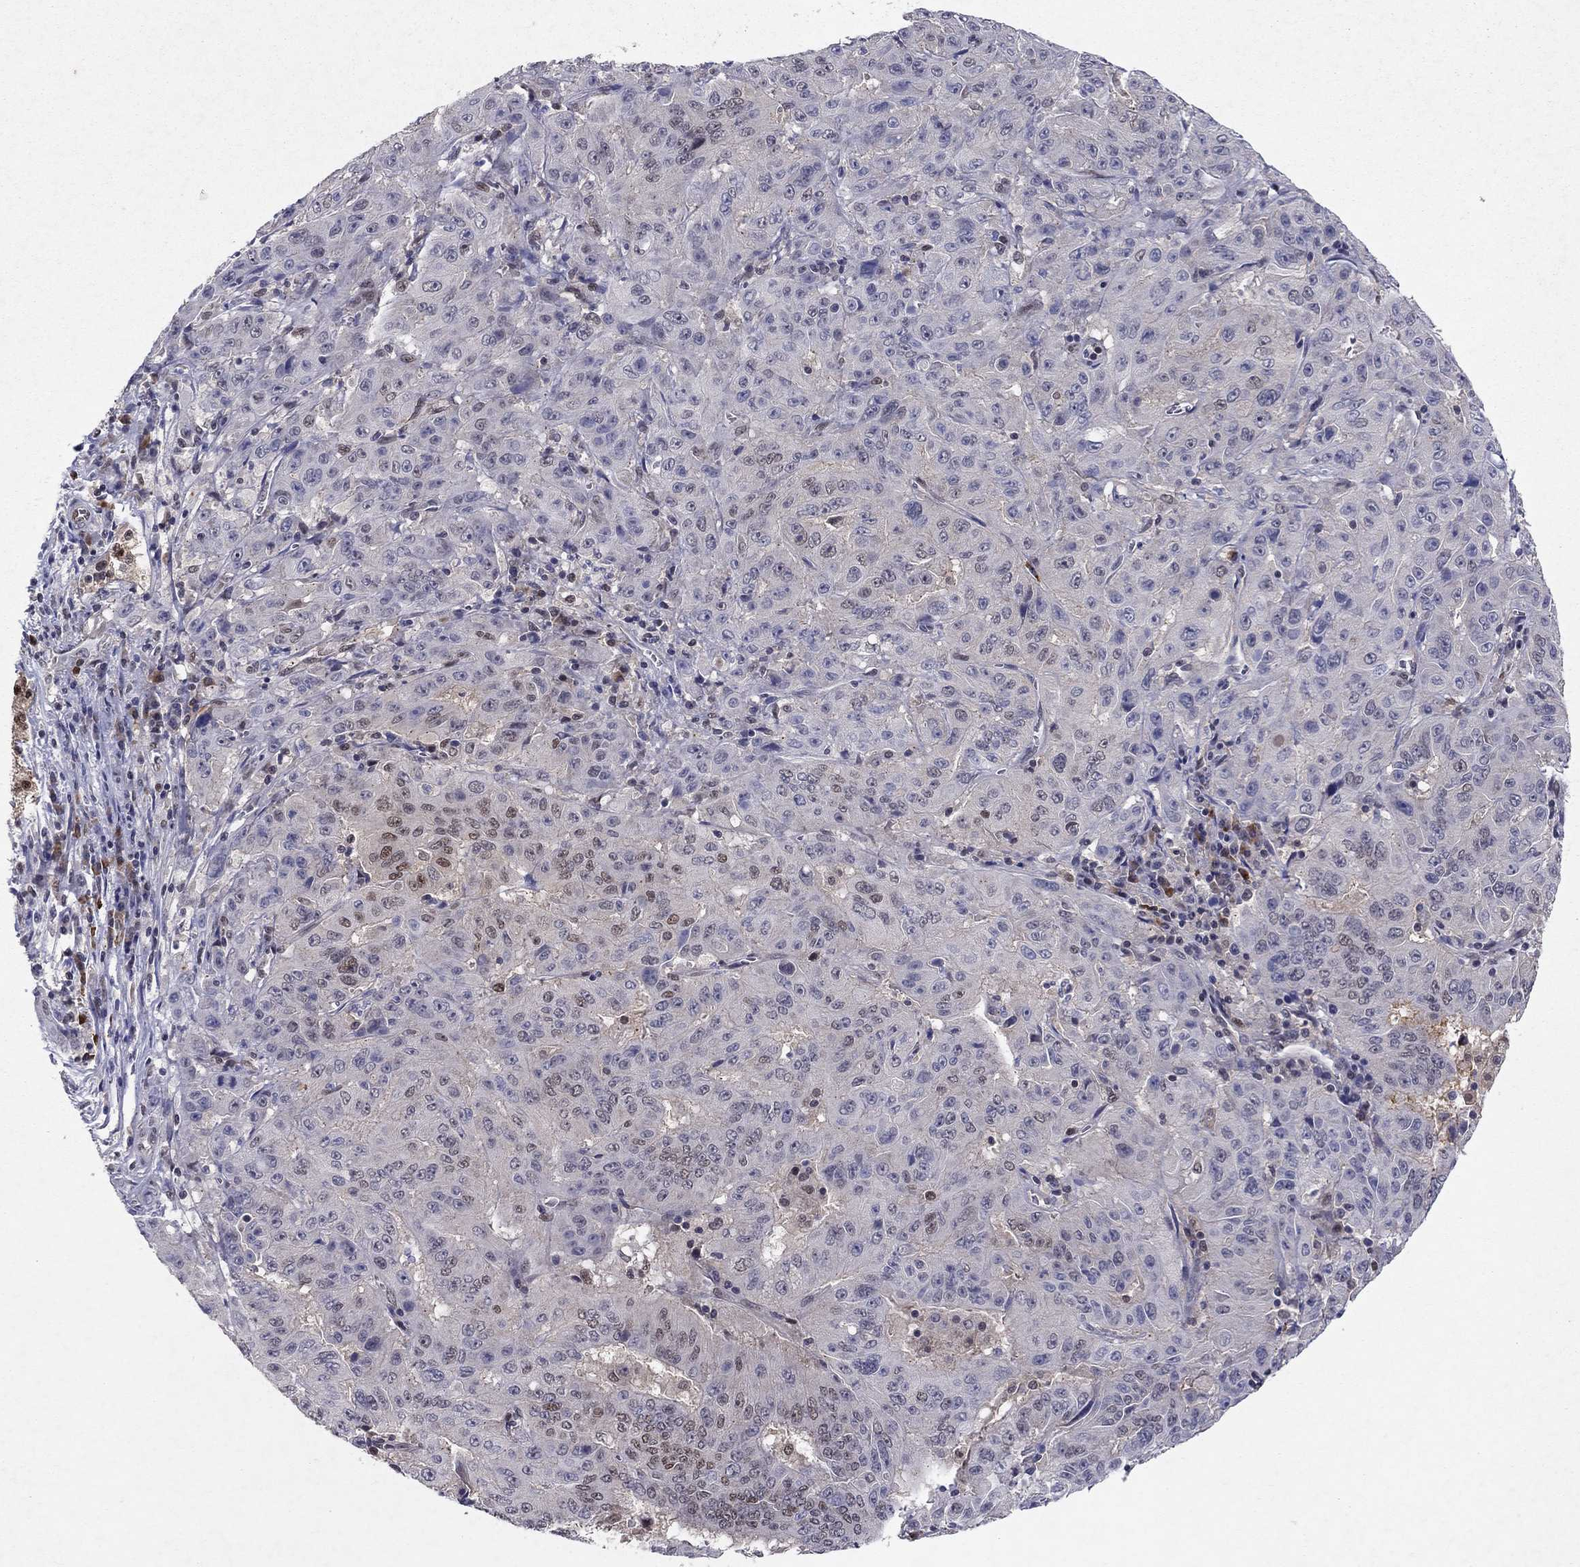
{"staining": {"intensity": "weak", "quantity": "25%-75%", "location": "nuclear"}, "tissue": "pancreatic cancer", "cell_type": "Tumor cells", "image_type": "cancer", "snomed": [{"axis": "morphology", "description": "Adenocarcinoma, NOS"}, {"axis": "topography", "description": "Pancreas"}], "caption": "This micrograph exhibits IHC staining of pancreatic adenocarcinoma, with low weak nuclear expression in approximately 25%-75% of tumor cells.", "gene": "CRTC1", "patient": {"sex": "male", "age": 63}}